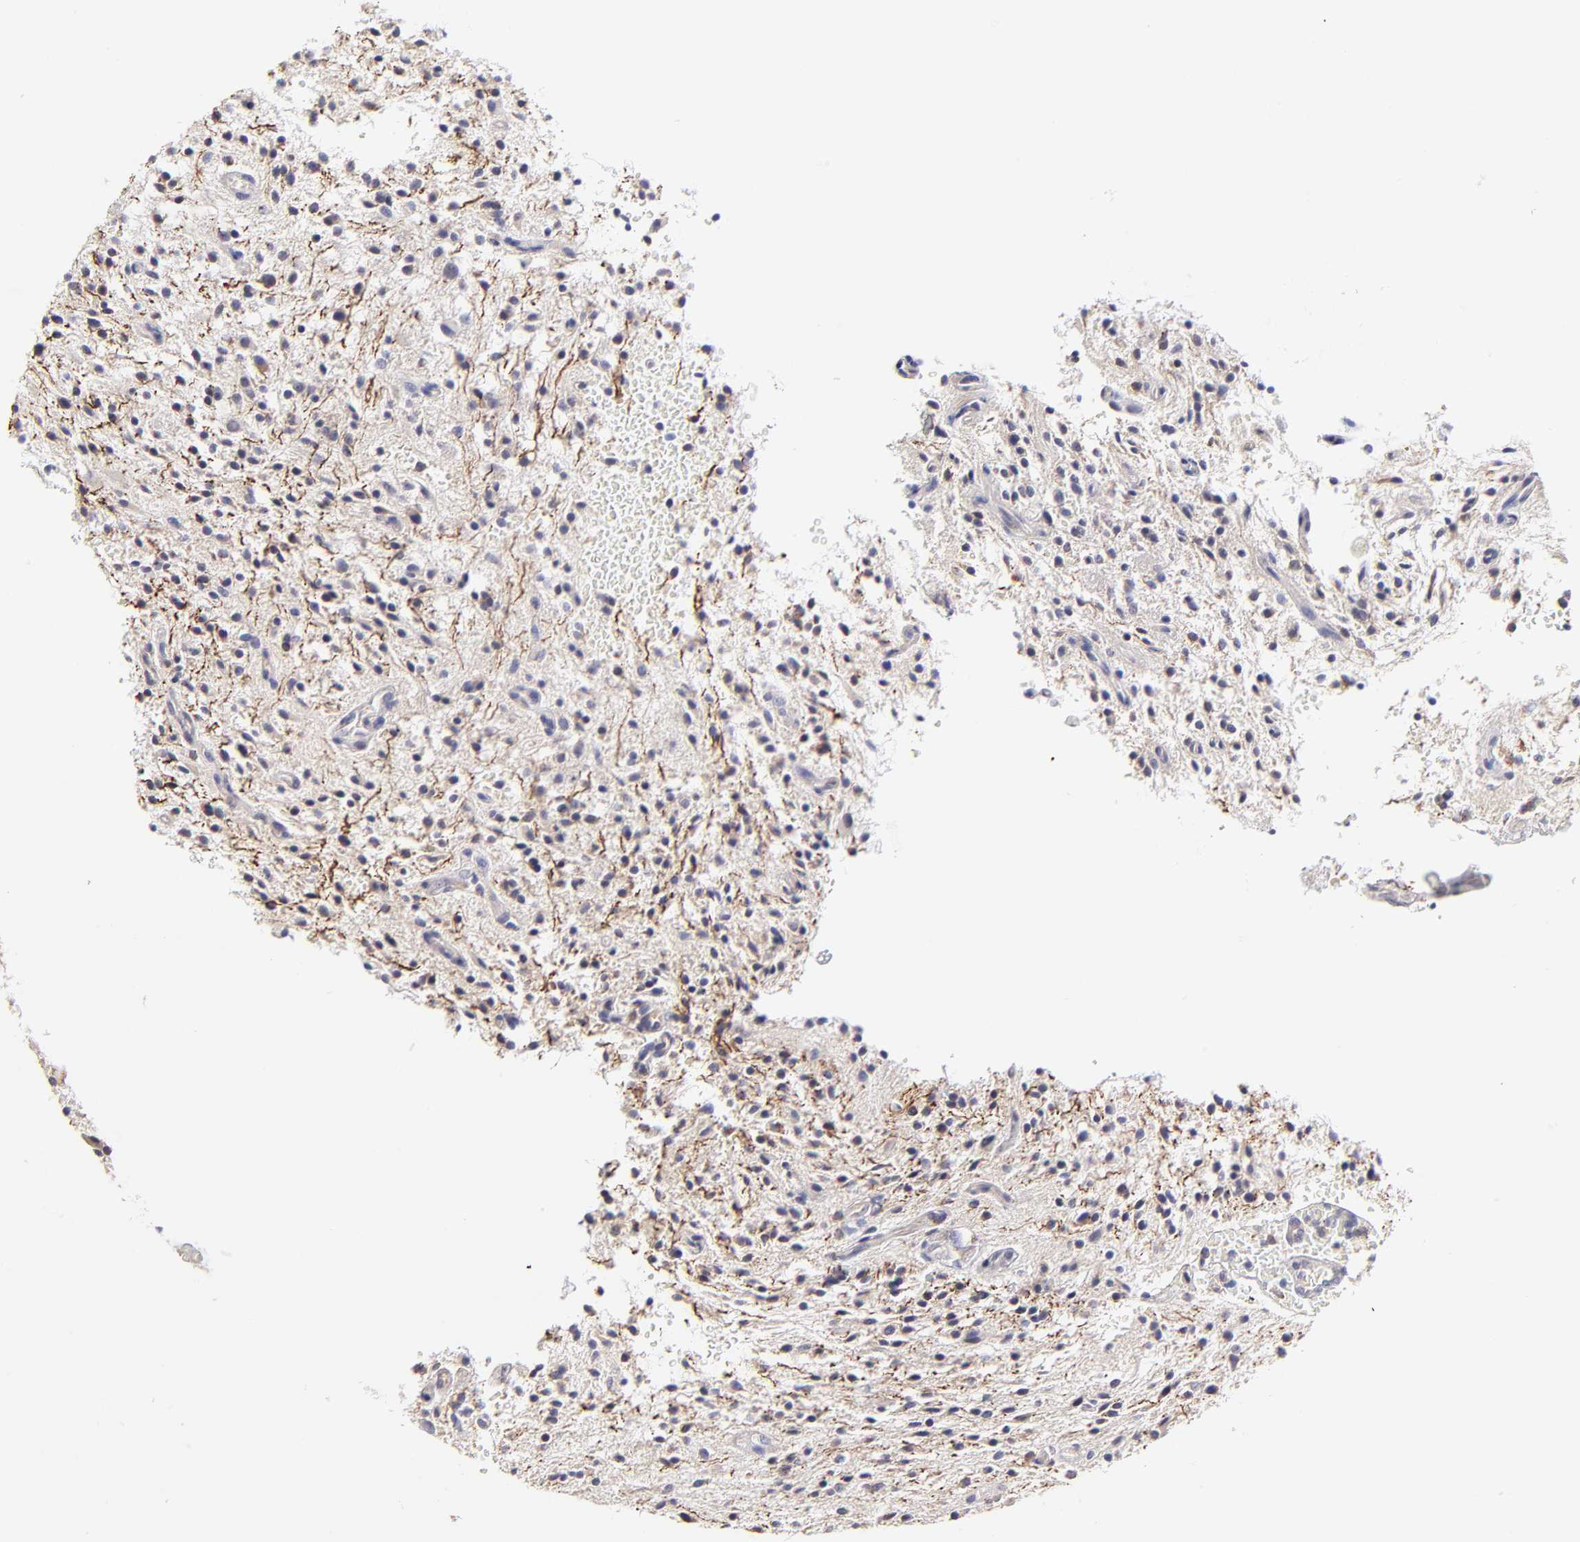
{"staining": {"intensity": "weak", "quantity": "<25%", "location": "cytoplasmic/membranous"}, "tissue": "glioma", "cell_type": "Tumor cells", "image_type": "cancer", "snomed": [{"axis": "morphology", "description": "Glioma, malignant, NOS"}, {"axis": "topography", "description": "Cerebellum"}], "caption": "Photomicrograph shows no protein expression in tumor cells of glioma tissue.", "gene": "BTG2", "patient": {"sex": "female", "age": 10}}